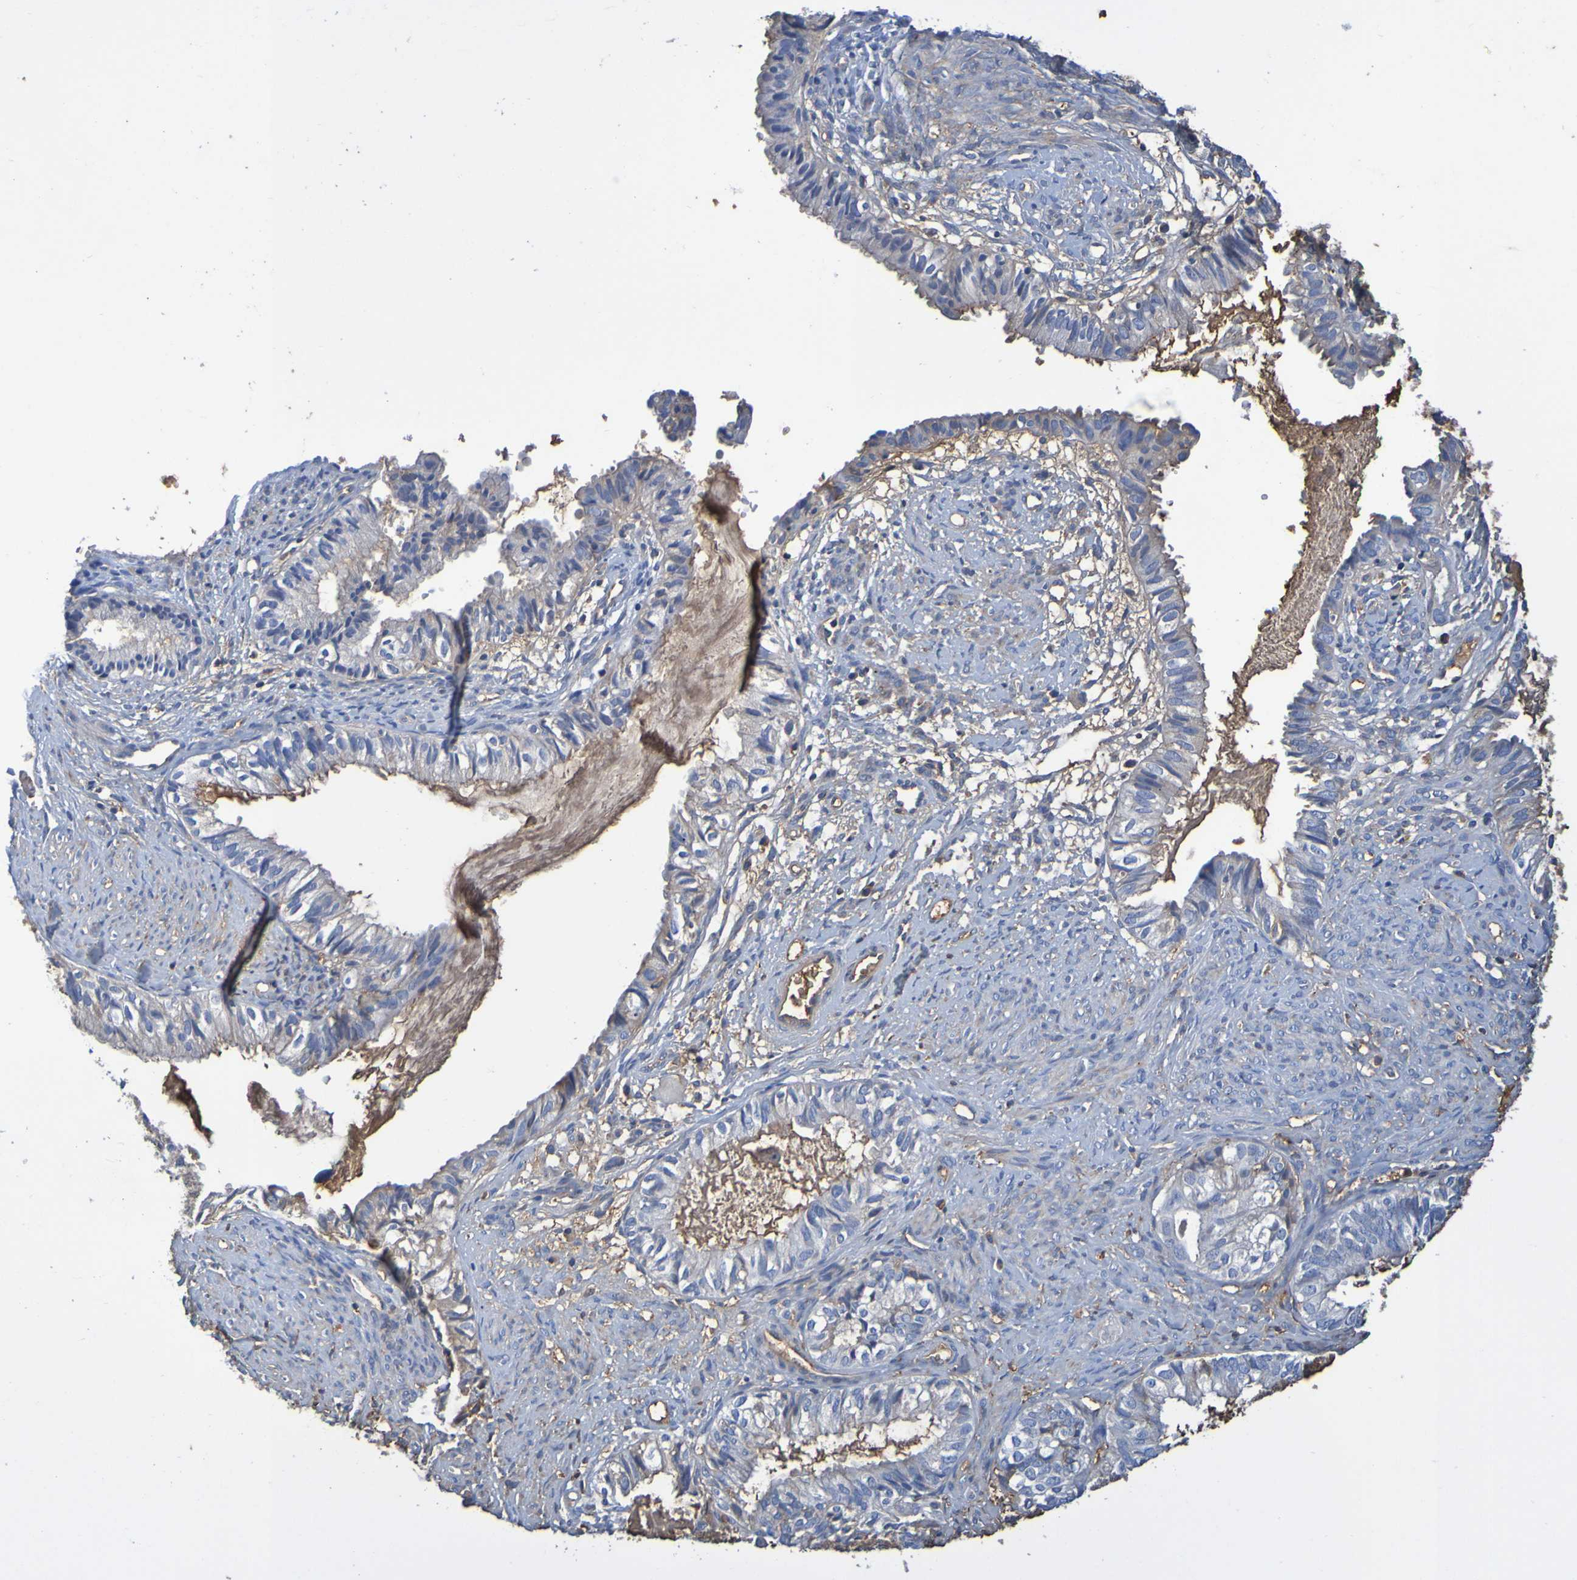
{"staining": {"intensity": "weak", "quantity": "<25%", "location": "cytoplasmic/membranous"}, "tissue": "cervical cancer", "cell_type": "Tumor cells", "image_type": "cancer", "snomed": [{"axis": "morphology", "description": "Normal tissue, NOS"}, {"axis": "morphology", "description": "Adenocarcinoma, NOS"}, {"axis": "topography", "description": "Cervix"}, {"axis": "topography", "description": "Endometrium"}], "caption": "Cervical cancer was stained to show a protein in brown. There is no significant positivity in tumor cells.", "gene": "GAB3", "patient": {"sex": "female", "age": 86}}